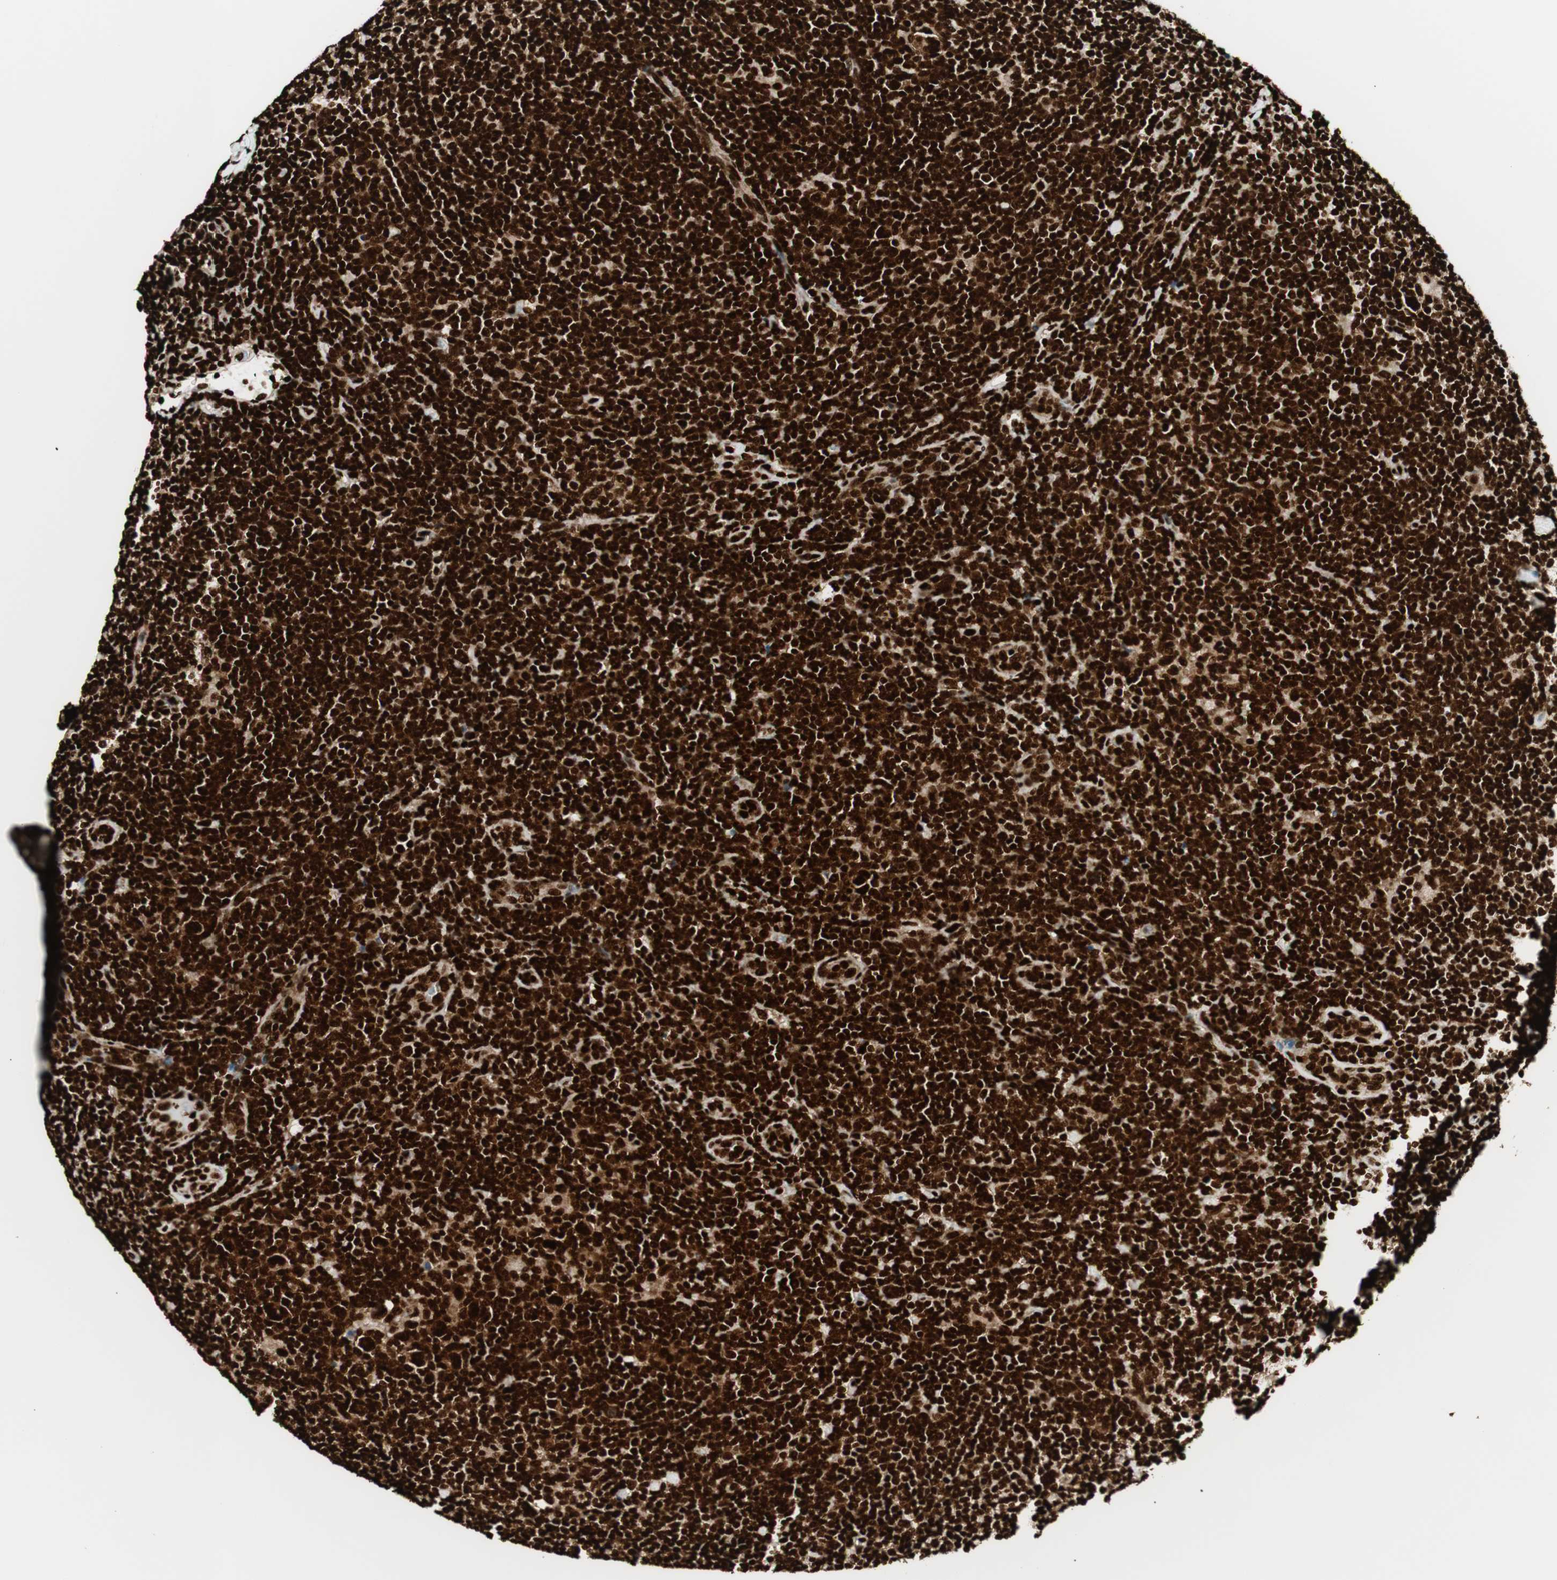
{"staining": {"intensity": "strong", "quantity": ">75%", "location": "nuclear"}, "tissue": "lymphoma", "cell_type": "Tumor cells", "image_type": "cancer", "snomed": [{"axis": "morphology", "description": "Hodgkin's disease, NOS"}, {"axis": "topography", "description": "Lymph node"}], "caption": "High-power microscopy captured an immunohistochemistry histopathology image of lymphoma, revealing strong nuclear staining in about >75% of tumor cells. The staining was performed using DAB to visualize the protein expression in brown, while the nuclei were stained in blue with hematoxylin (Magnification: 20x).", "gene": "EWSR1", "patient": {"sex": "female", "age": 57}}